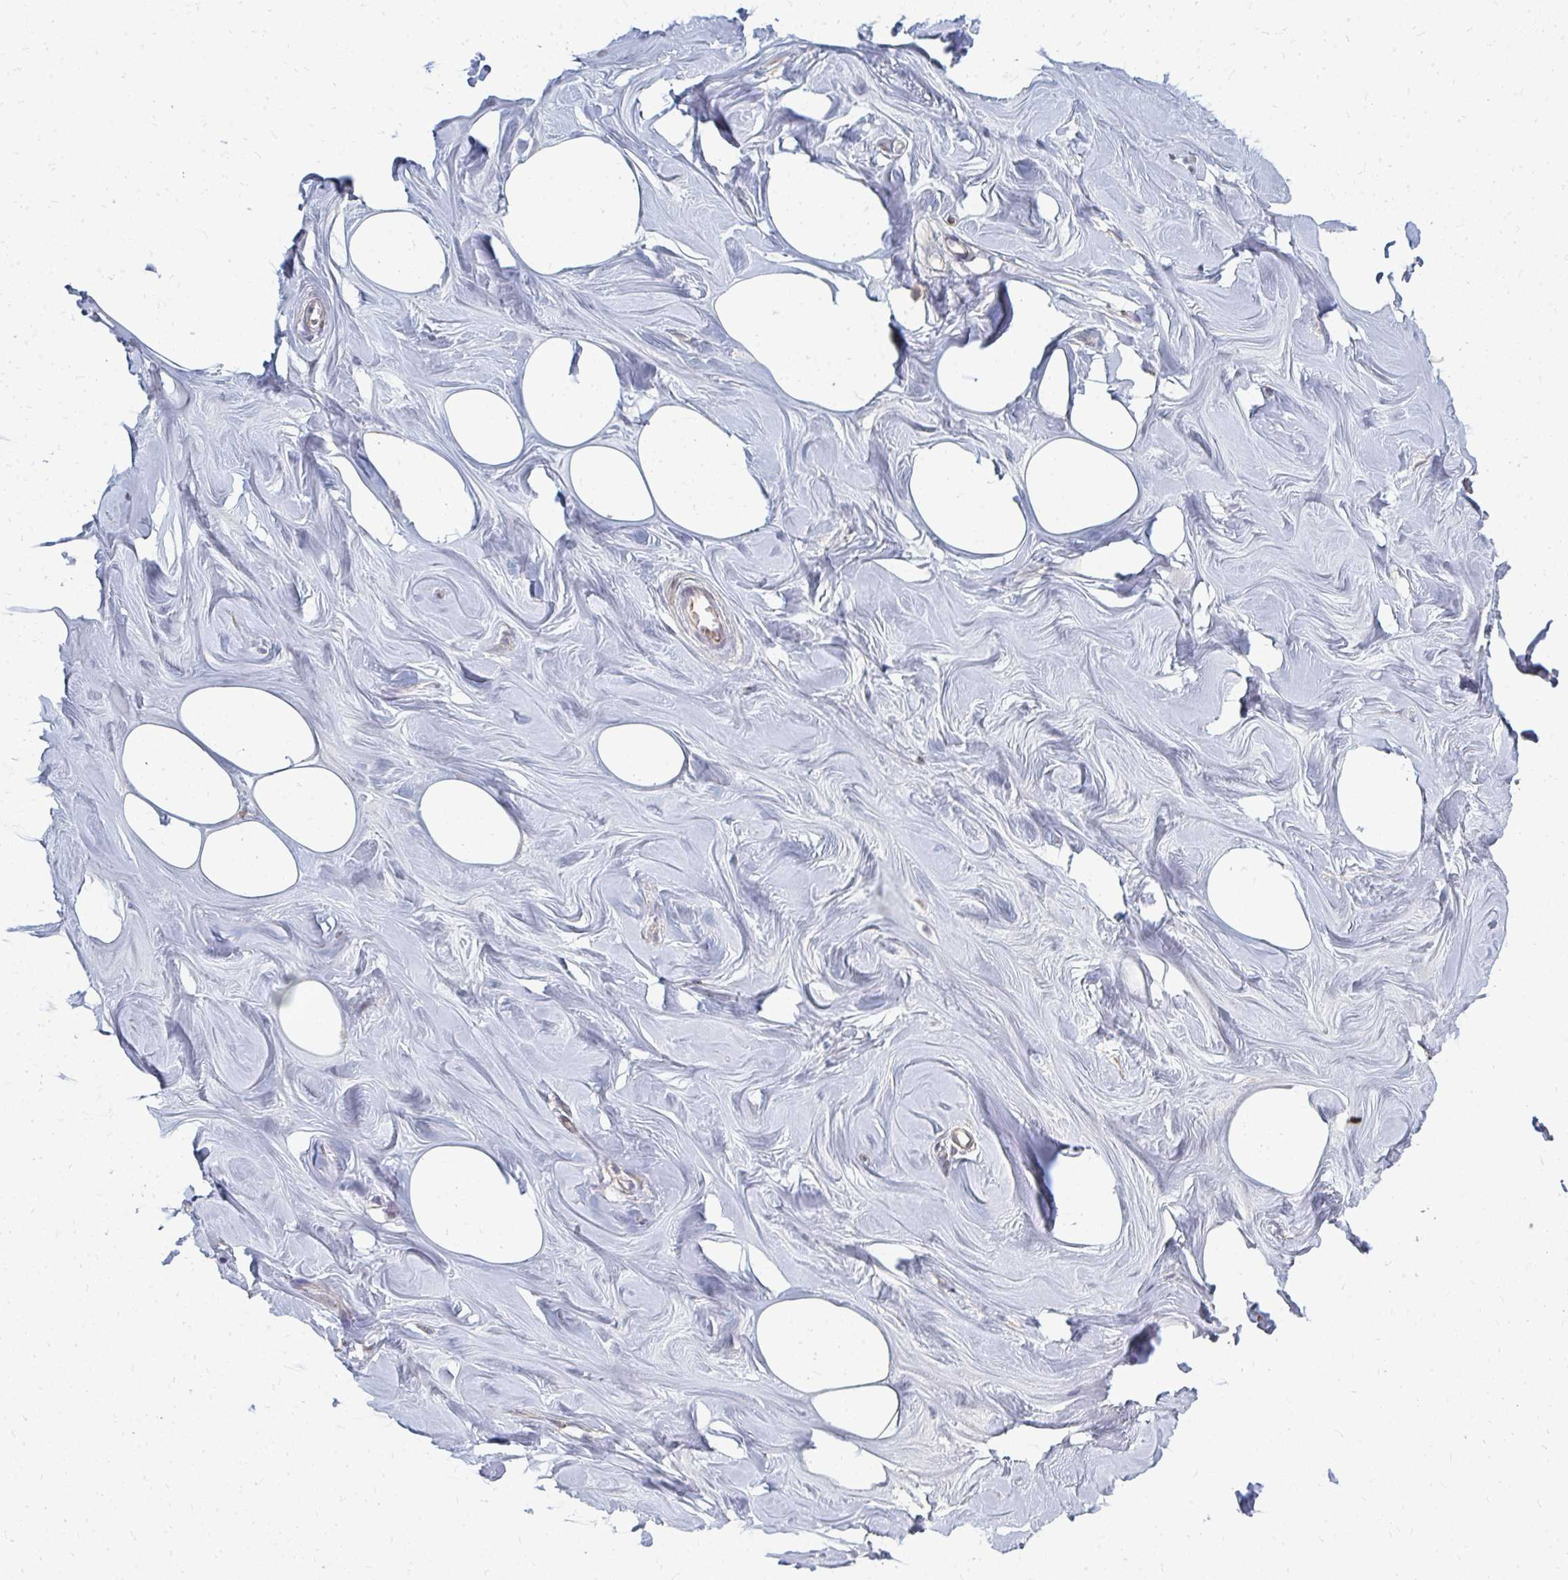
{"staining": {"intensity": "negative", "quantity": "none", "location": "none"}, "tissue": "breast", "cell_type": "Adipocytes", "image_type": "normal", "snomed": [{"axis": "morphology", "description": "Normal tissue, NOS"}, {"axis": "topography", "description": "Breast"}], "caption": "Adipocytes show no significant protein expression in unremarkable breast. The staining was performed using DAB (3,3'-diaminobenzidine) to visualize the protein expression in brown, while the nuclei were stained in blue with hematoxylin (Magnification: 20x).", "gene": "ZNF285", "patient": {"sex": "female", "age": 27}}